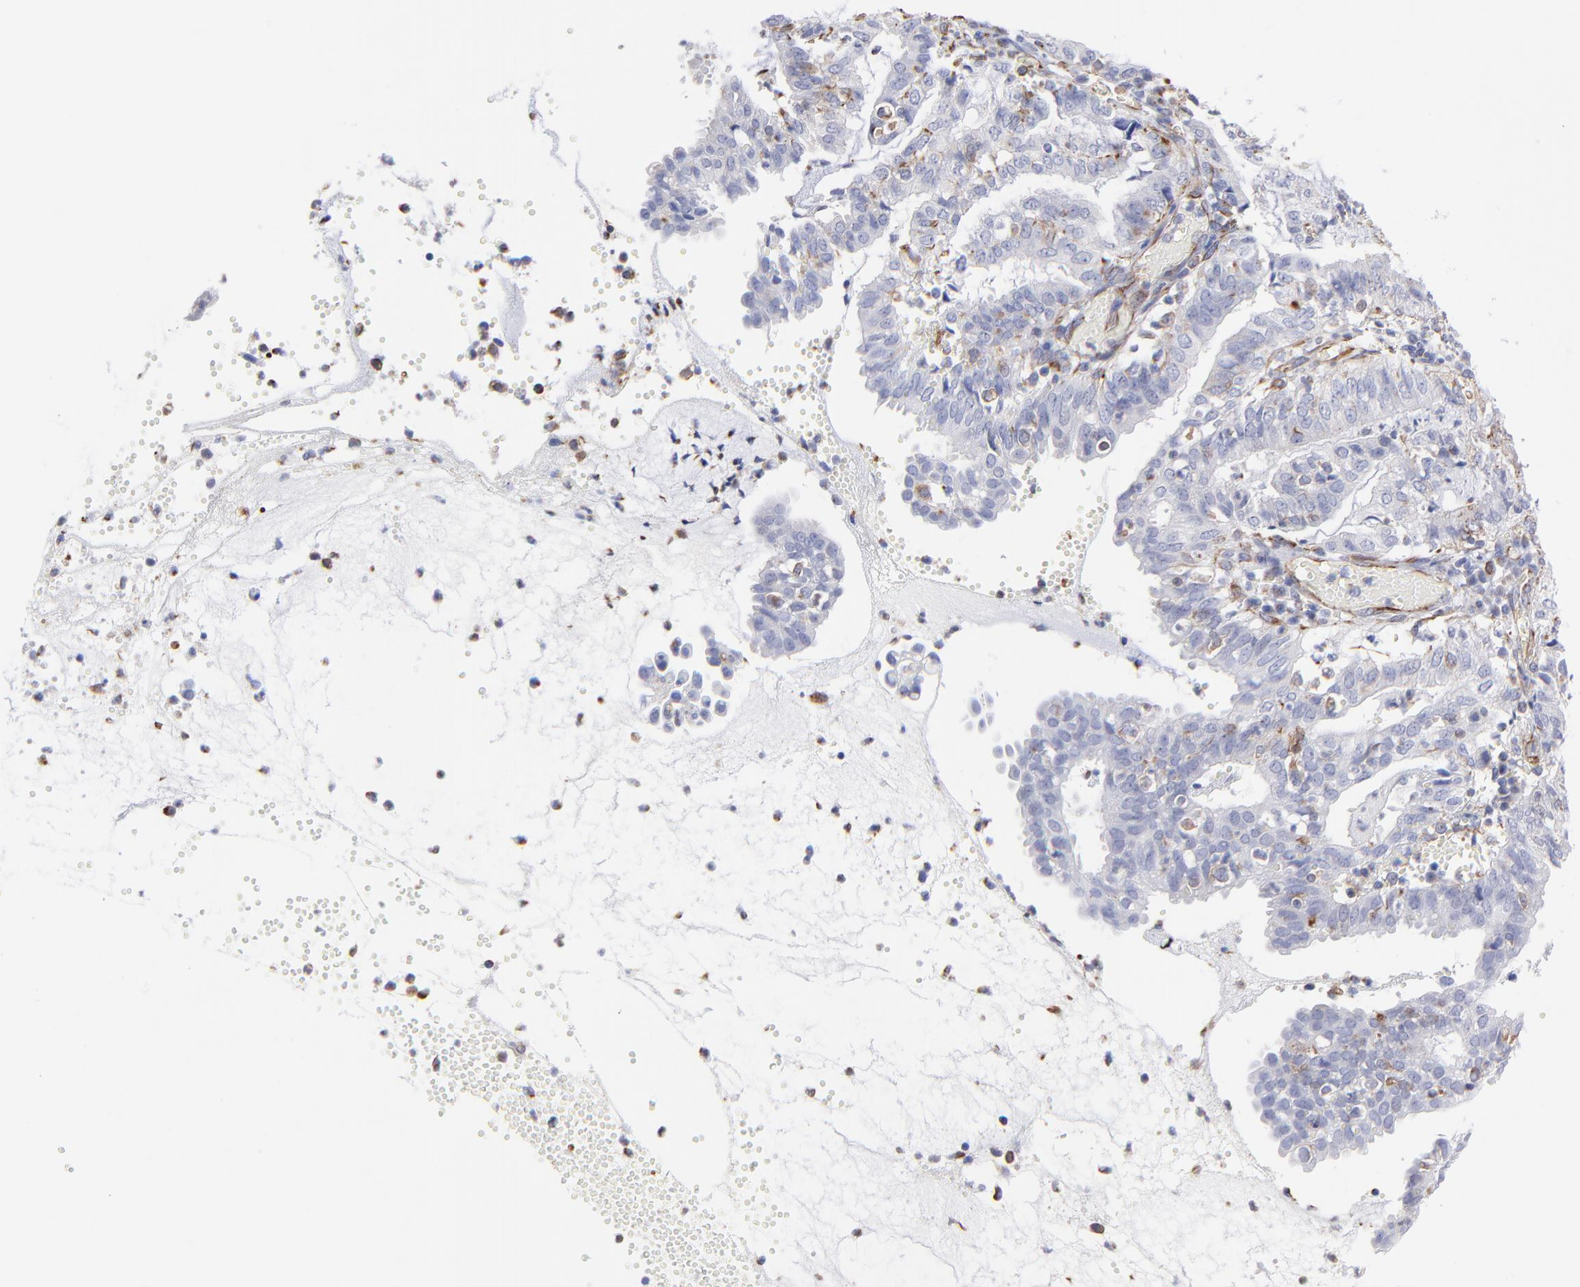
{"staining": {"intensity": "moderate", "quantity": ">75%", "location": "cytoplasmic/membranous"}, "tissue": "endometrial cancer", "cell_type": "Tumor cells", "image_type": "cancer", "snomed": [{"axis": "morphology", "description": "Adenocarcinoma, NOS"}, {"axis": "topography", "description": "Endometrium"}], "caption": "Endometrial adenocarcinoma tissue demonstrates moderate cytoplasmic/membranous positivity in about >75% of tumor cells, visualized by immunohistochemistry.", "gene": "COX8C", "patient": {"sex": "female", "age": 66}}